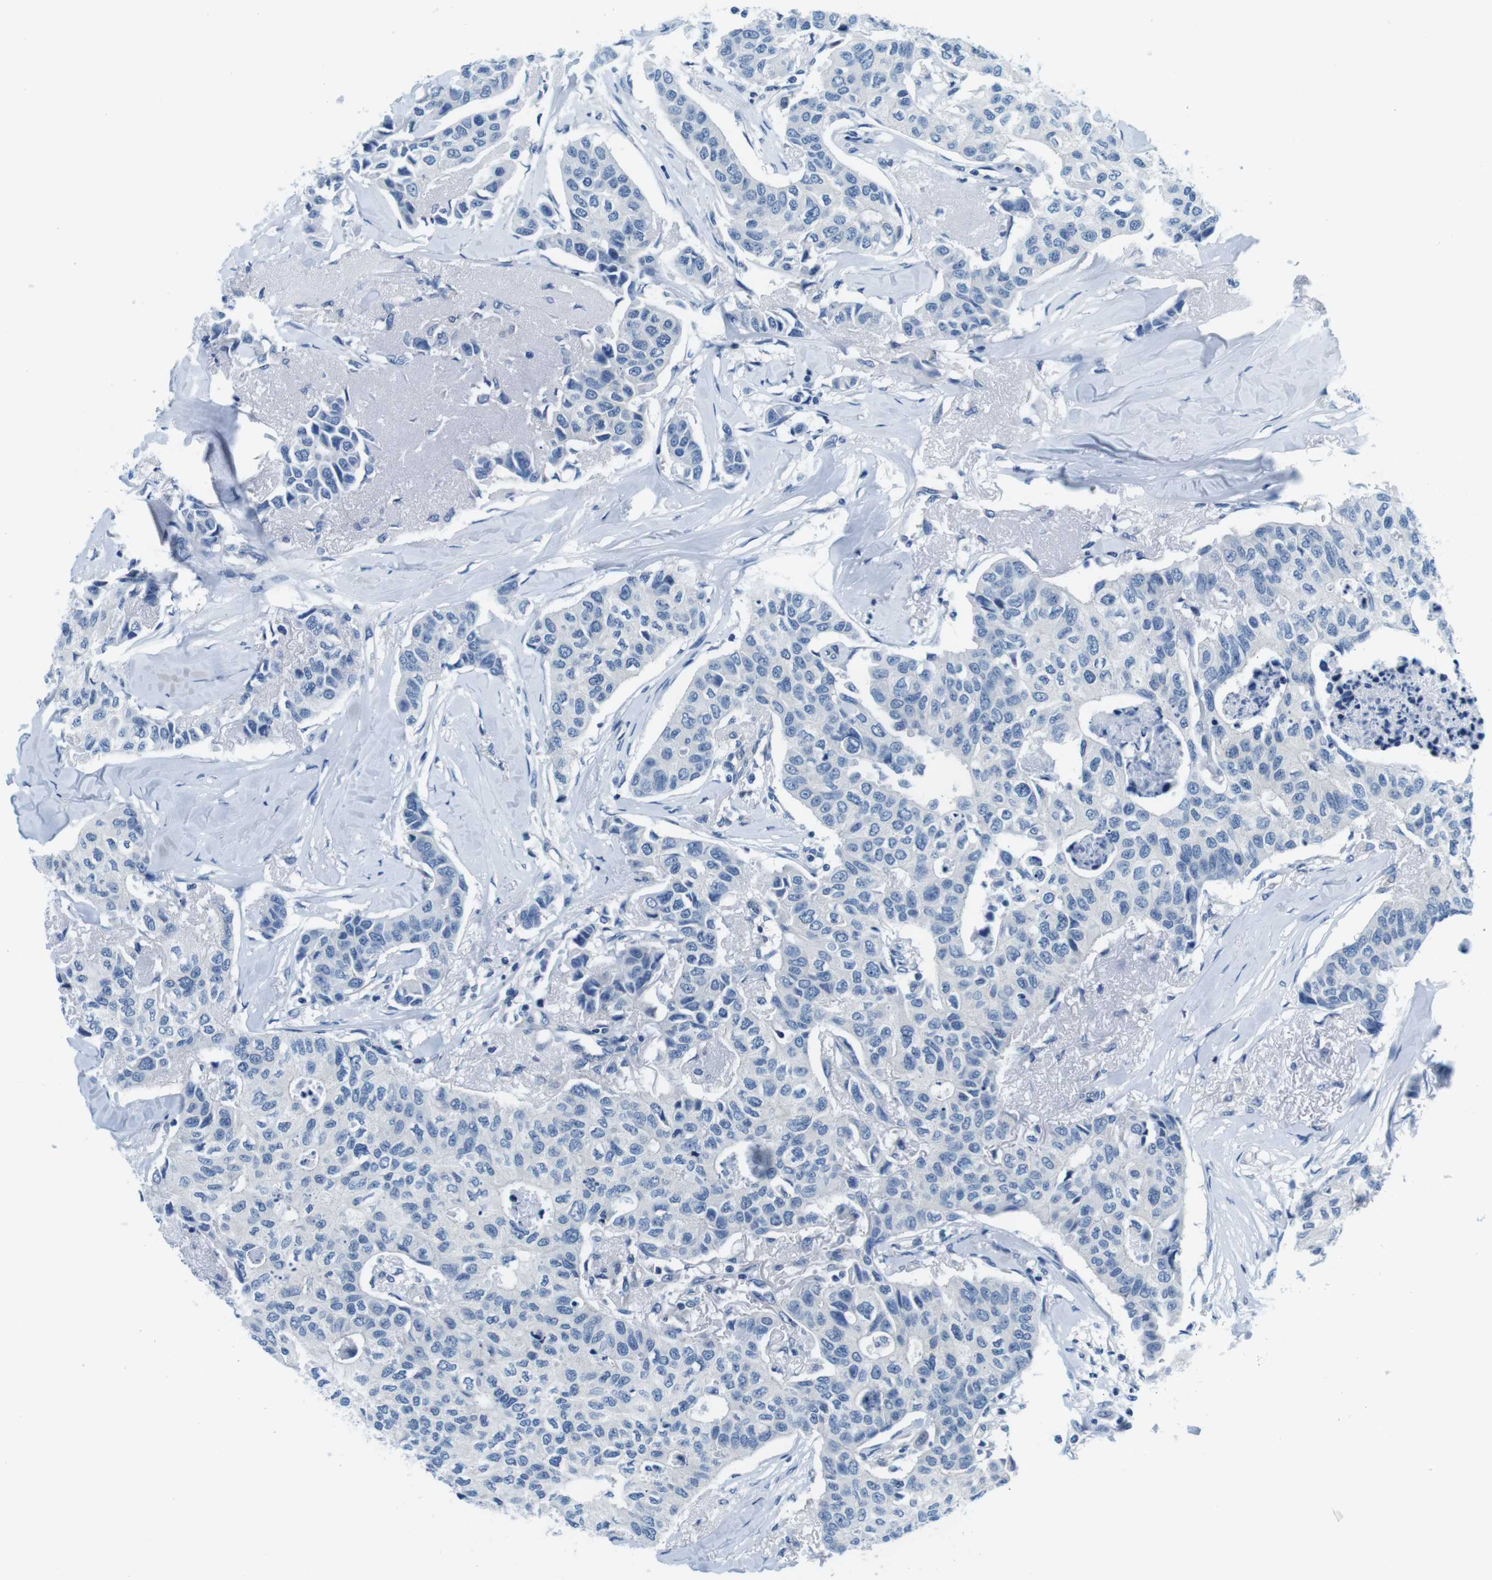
{"staining": {"intensity": "negative", "quantity": "none", "location": "none"}, "tissue": "breast cancer", "cell_type": "Tumor cells", "image_type": "cancer", "snomed": [{"axis": "morphology", "description": "Duct carcinoma"}, {"axis": "topography", "description": "Breast"}], "caption": "Immunohistochemistry micrograph of neoplastic tissue: human breast intraductal carcinoma stained with DAB demonstrates no significant protein expression in tumor cells.", "gene": "EIF2B5", "patient": {"sex": "female", "age": 80}}